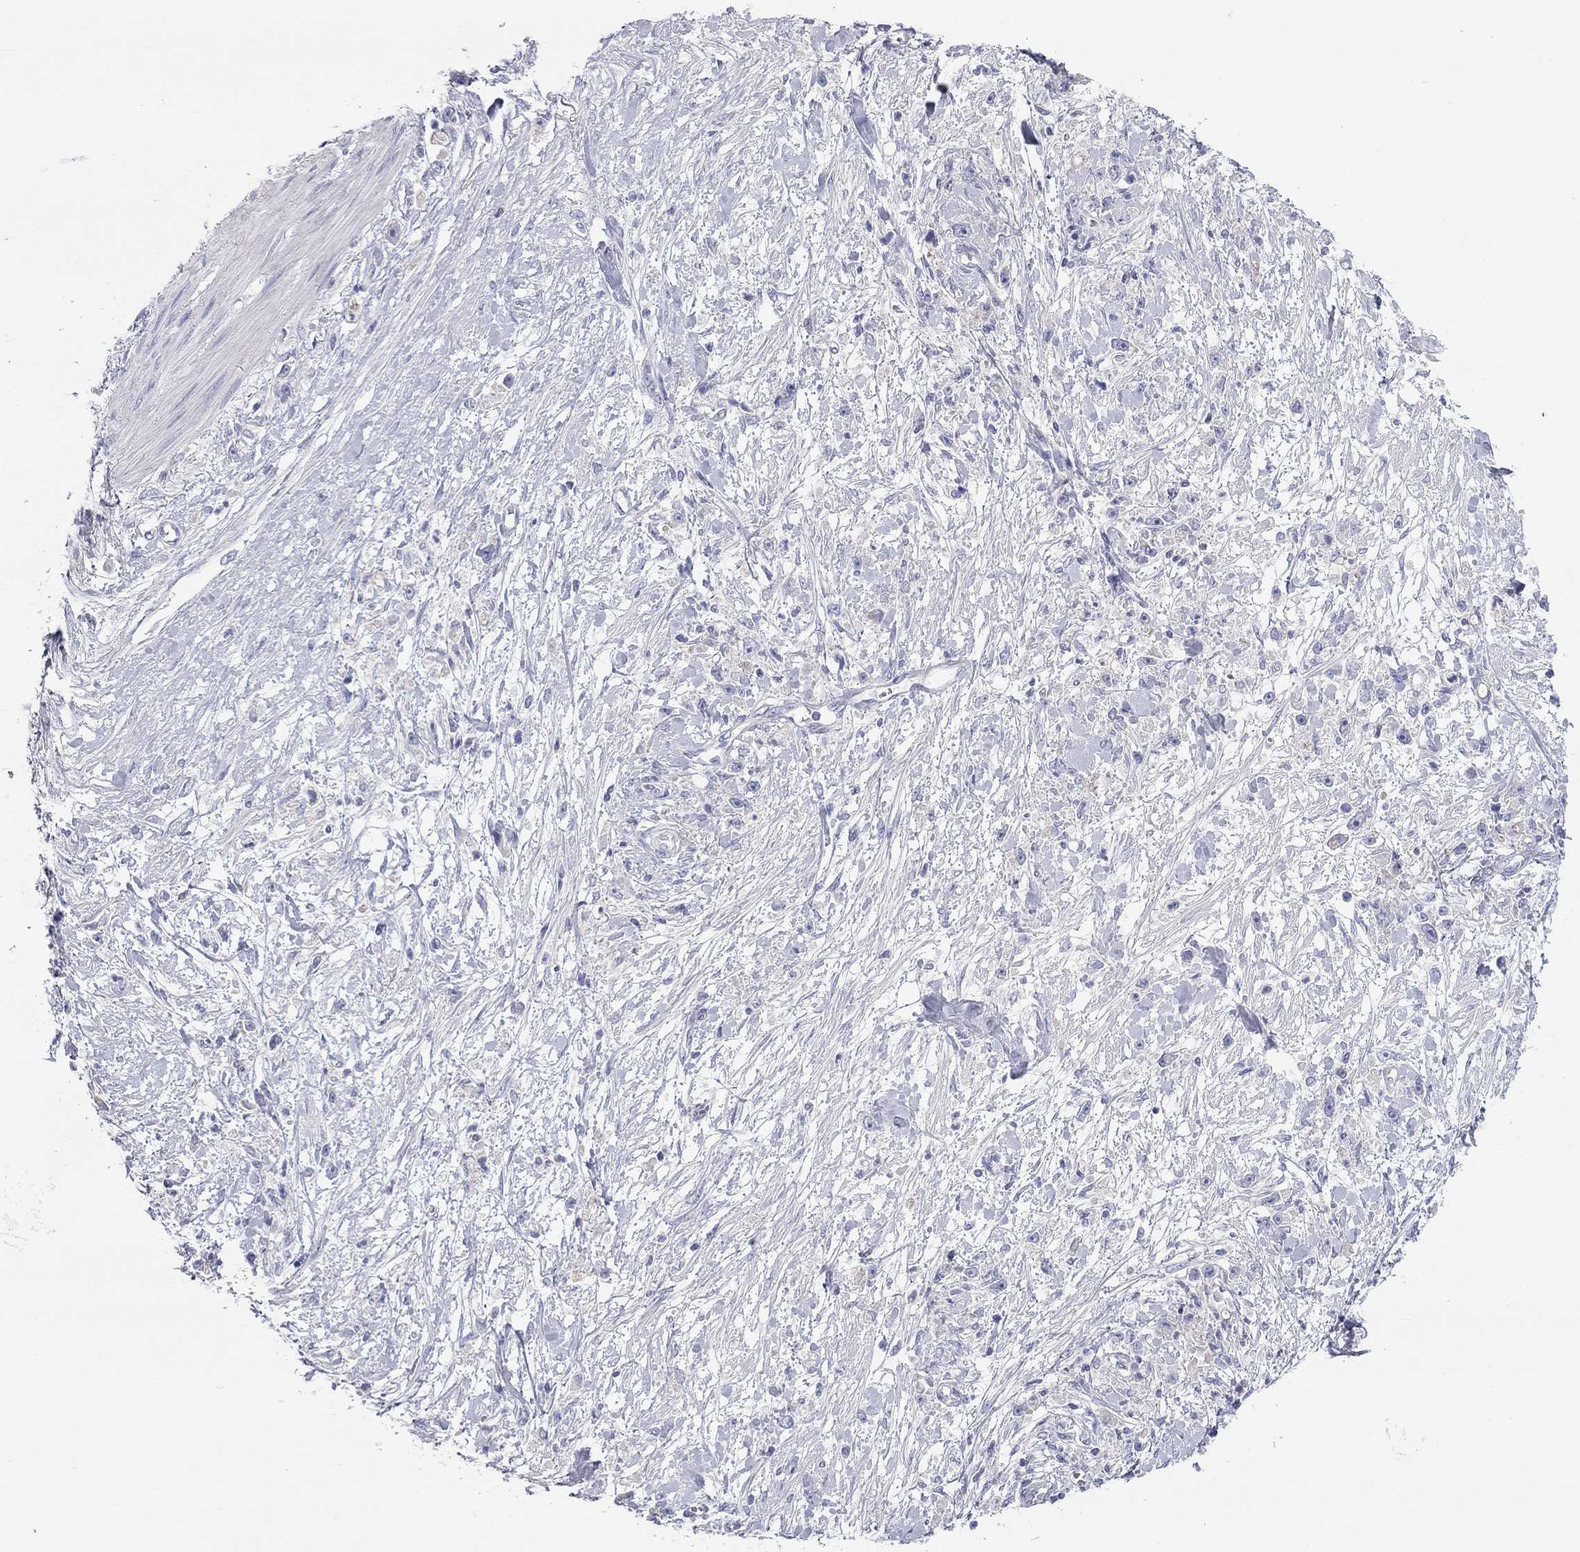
{"staining": {"intensity": "negative", "quantity": "none", "location": "none"}, "tissue": "stomach cancer", "cell_type": "Tumor cells", "image_type": "cancer", "snomed": [{"axis": "morphology", "description": "Adenocarcinoma, NOS"}, {"axis": "topography", "description": "Stomach"}], "caption": "A histopathology image of human stomach cancer is negative for staining in tumor cells.", "gene": "ST7L", "patient": {"sex": "female", "age": 59}}